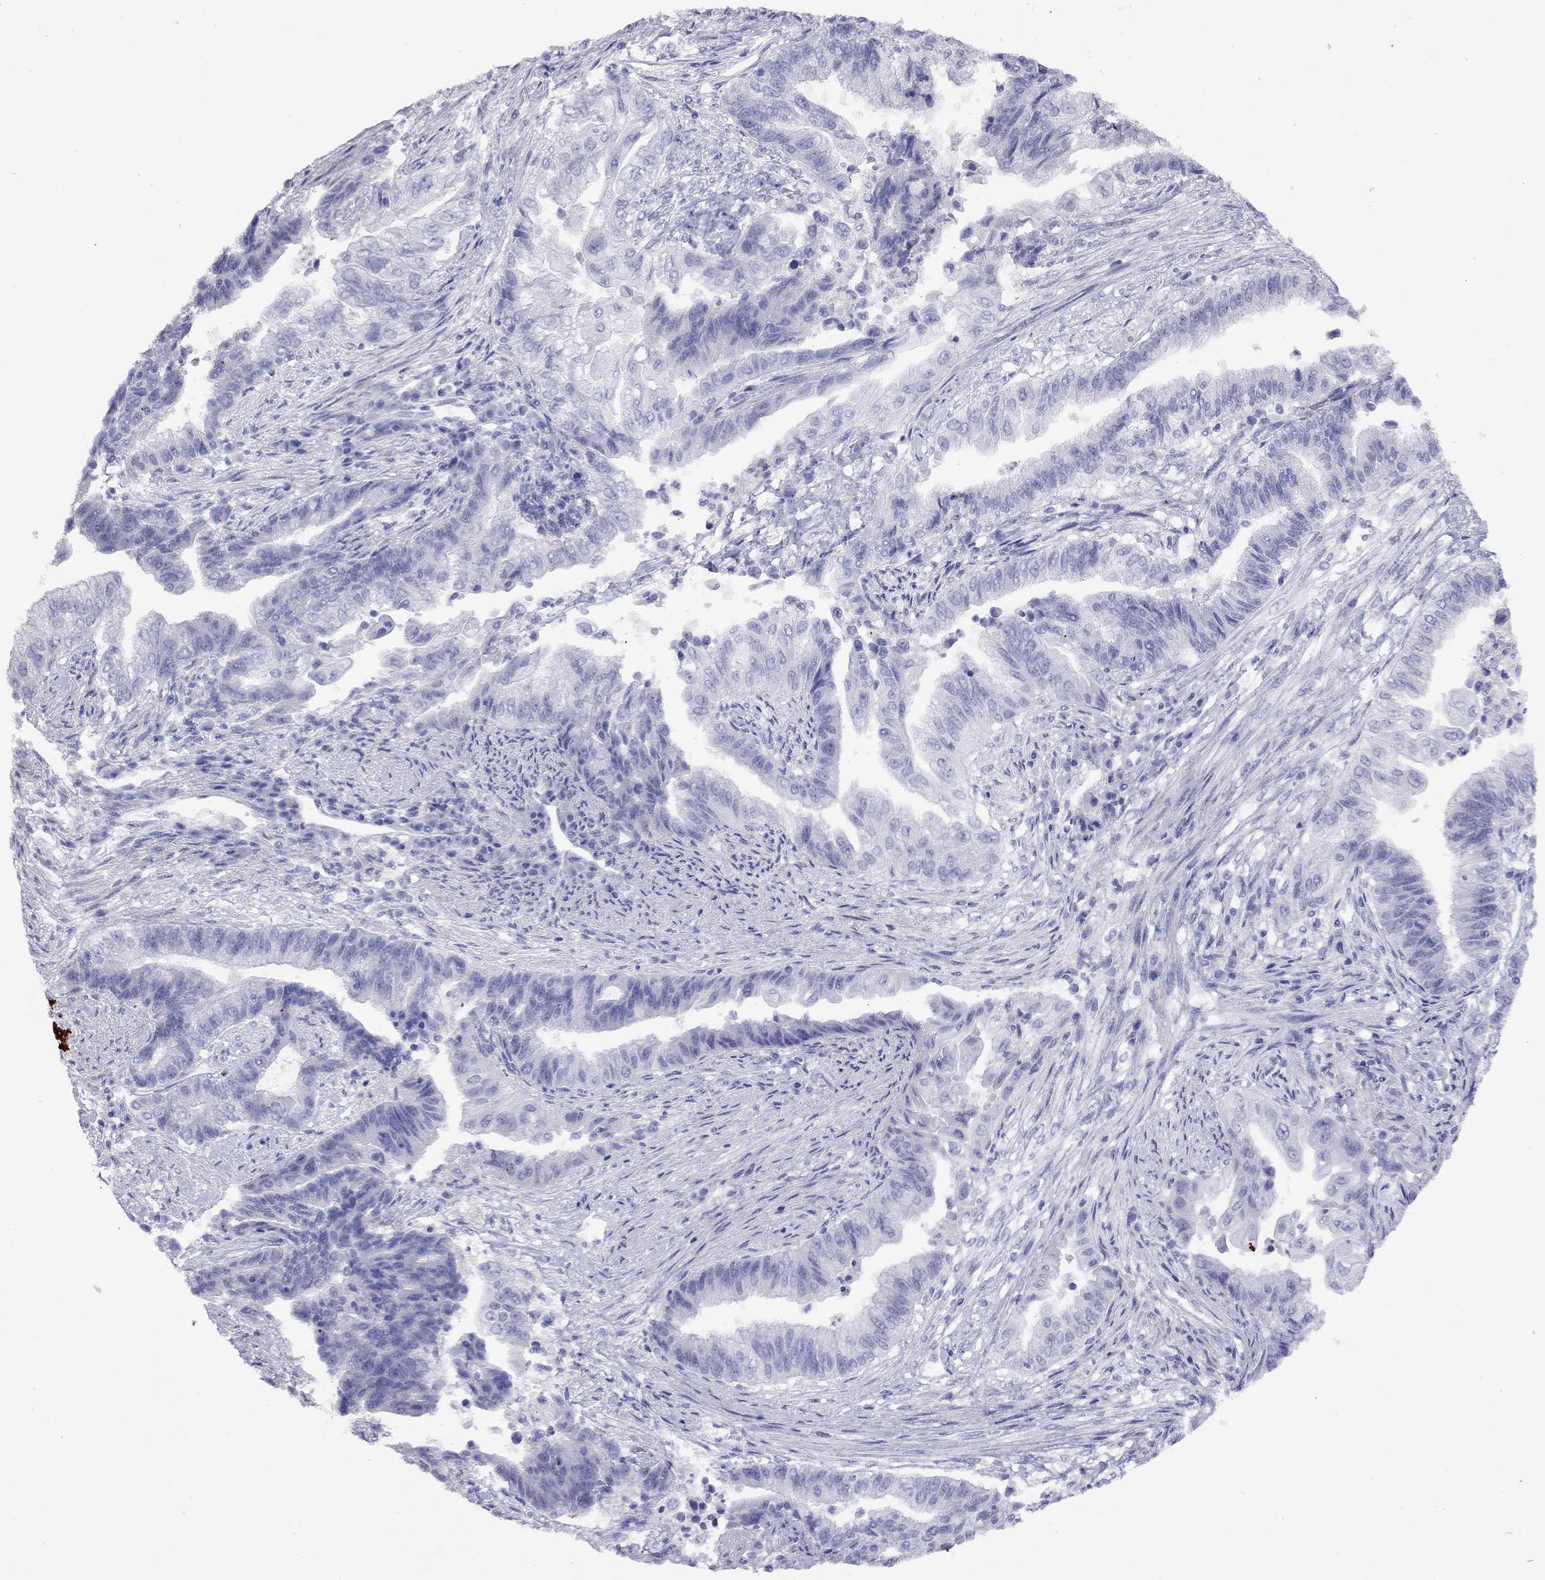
{"staining": {"intensity": "negative", "quantity": "none", "location": "none"}, "tissue": "endometrial cancer", "cell_type": "Tumor cells", "image_type": "cancer", "snomed": [{"axis": "morphology", "description": "Adenocarcinoma, NOS"}, {"axis": "topography", "description": "Uterus"}, {"axis": "topography", "description": "Endometrium"}], "caption": "High power microscopy histopathology image of an IHC histopathology image of adenocarcinoma (endometrial), revealing no significant positivity in tumor cells.", "gene": "SLC30A8", "patient": {"sex": "female", "age": 54}}